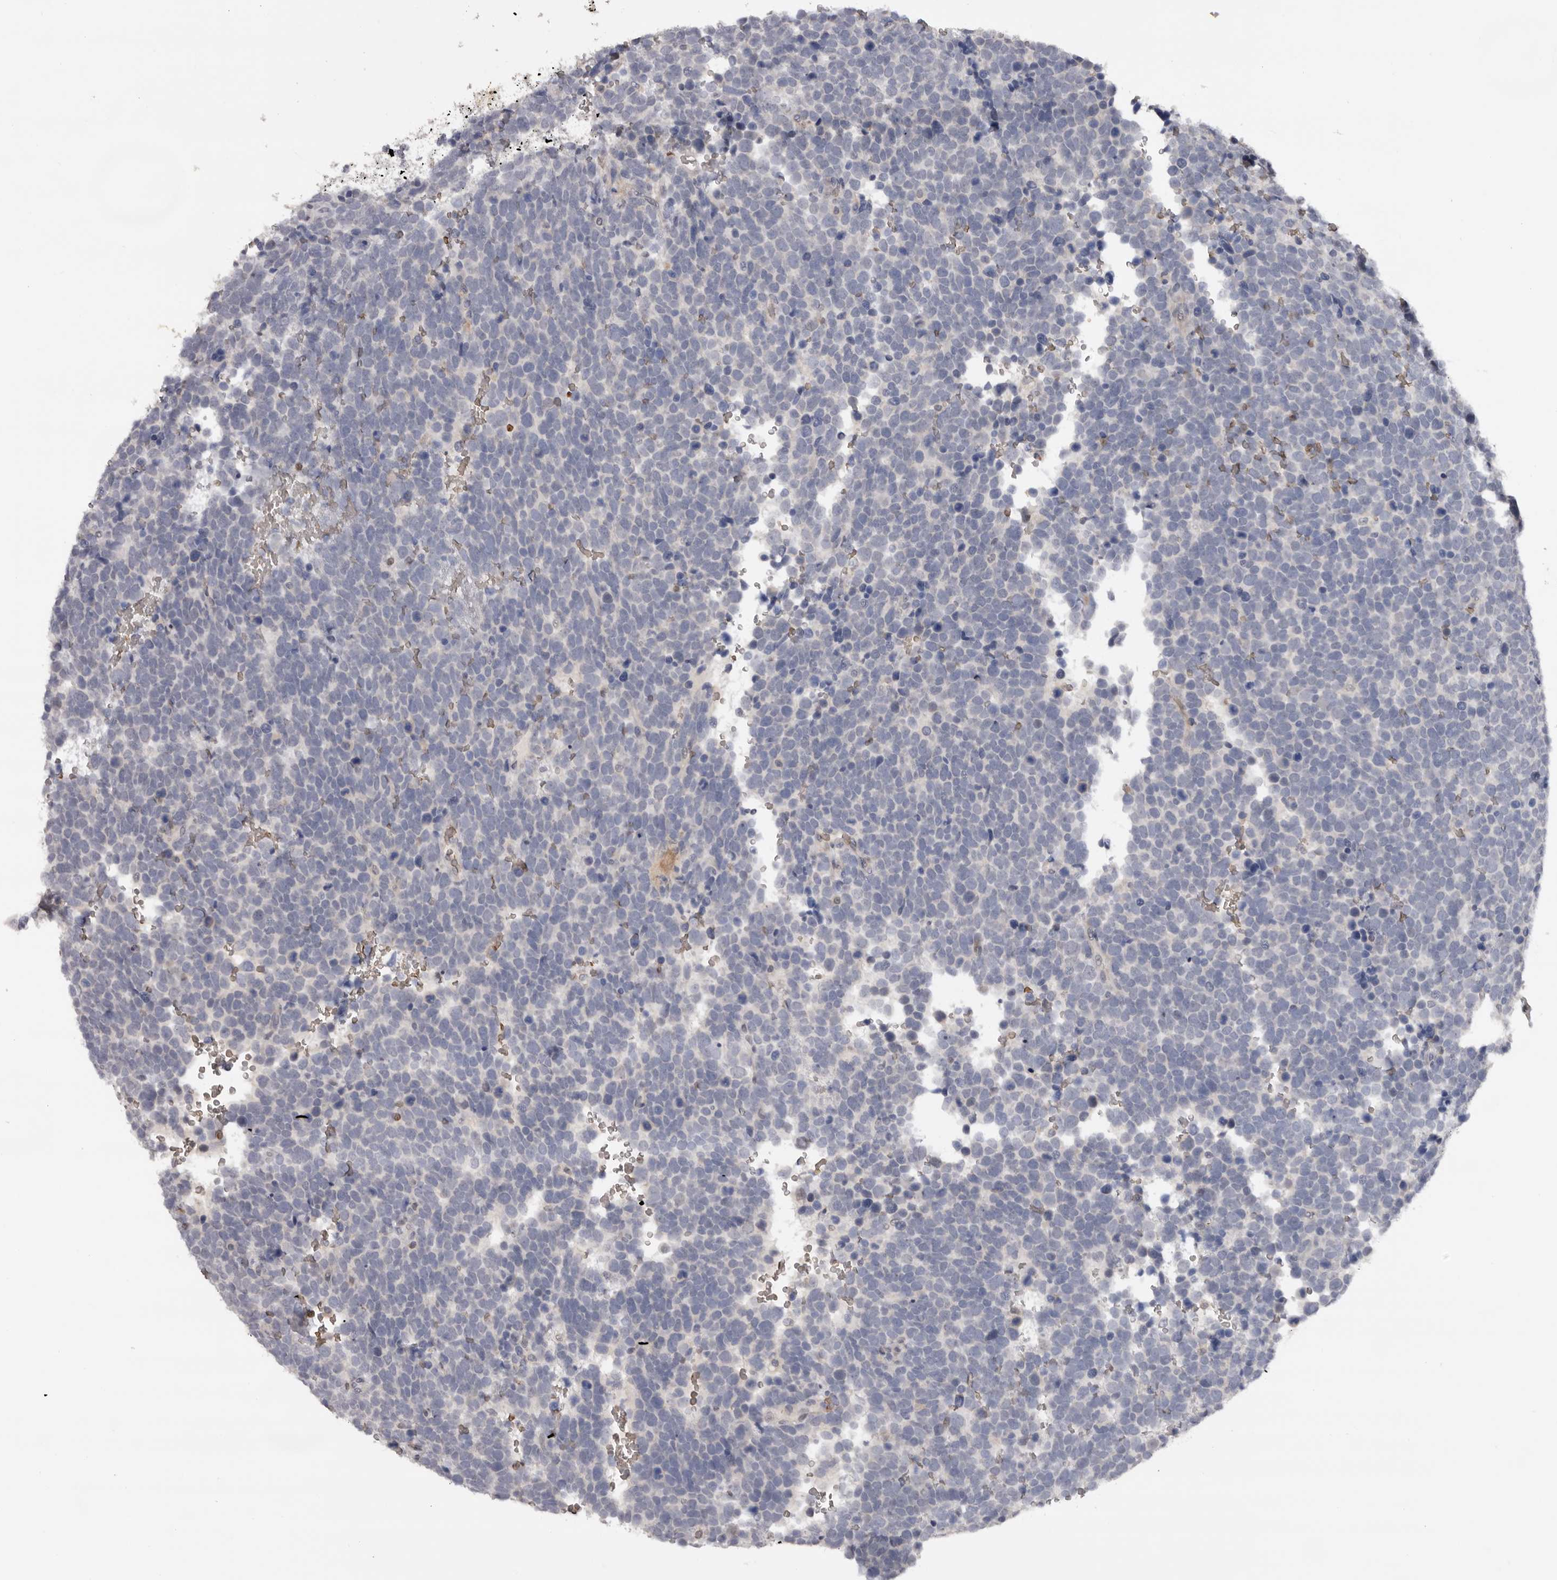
{"staining": {"intensity": "negative", "quantity": "none", "location": "none"}, "tissue": "urothelial cancer", "cell_type": "Tumor cells", "image_type": "cancer", "snomed": [{"axis": "morphology", "description": "Urothelial carcinoma, High grade"}, {"axis": "topography", "description": "Urinary bladder"}], "caption": "This image is of urothelial cancer stained with immunohistochemistry (IHC) to label a protein in brown with the nuclei are counter-stained blue. There is no positivity in tumor cells.", "gene": "TNR", "patient": {"sex": "female", "age": 82}}